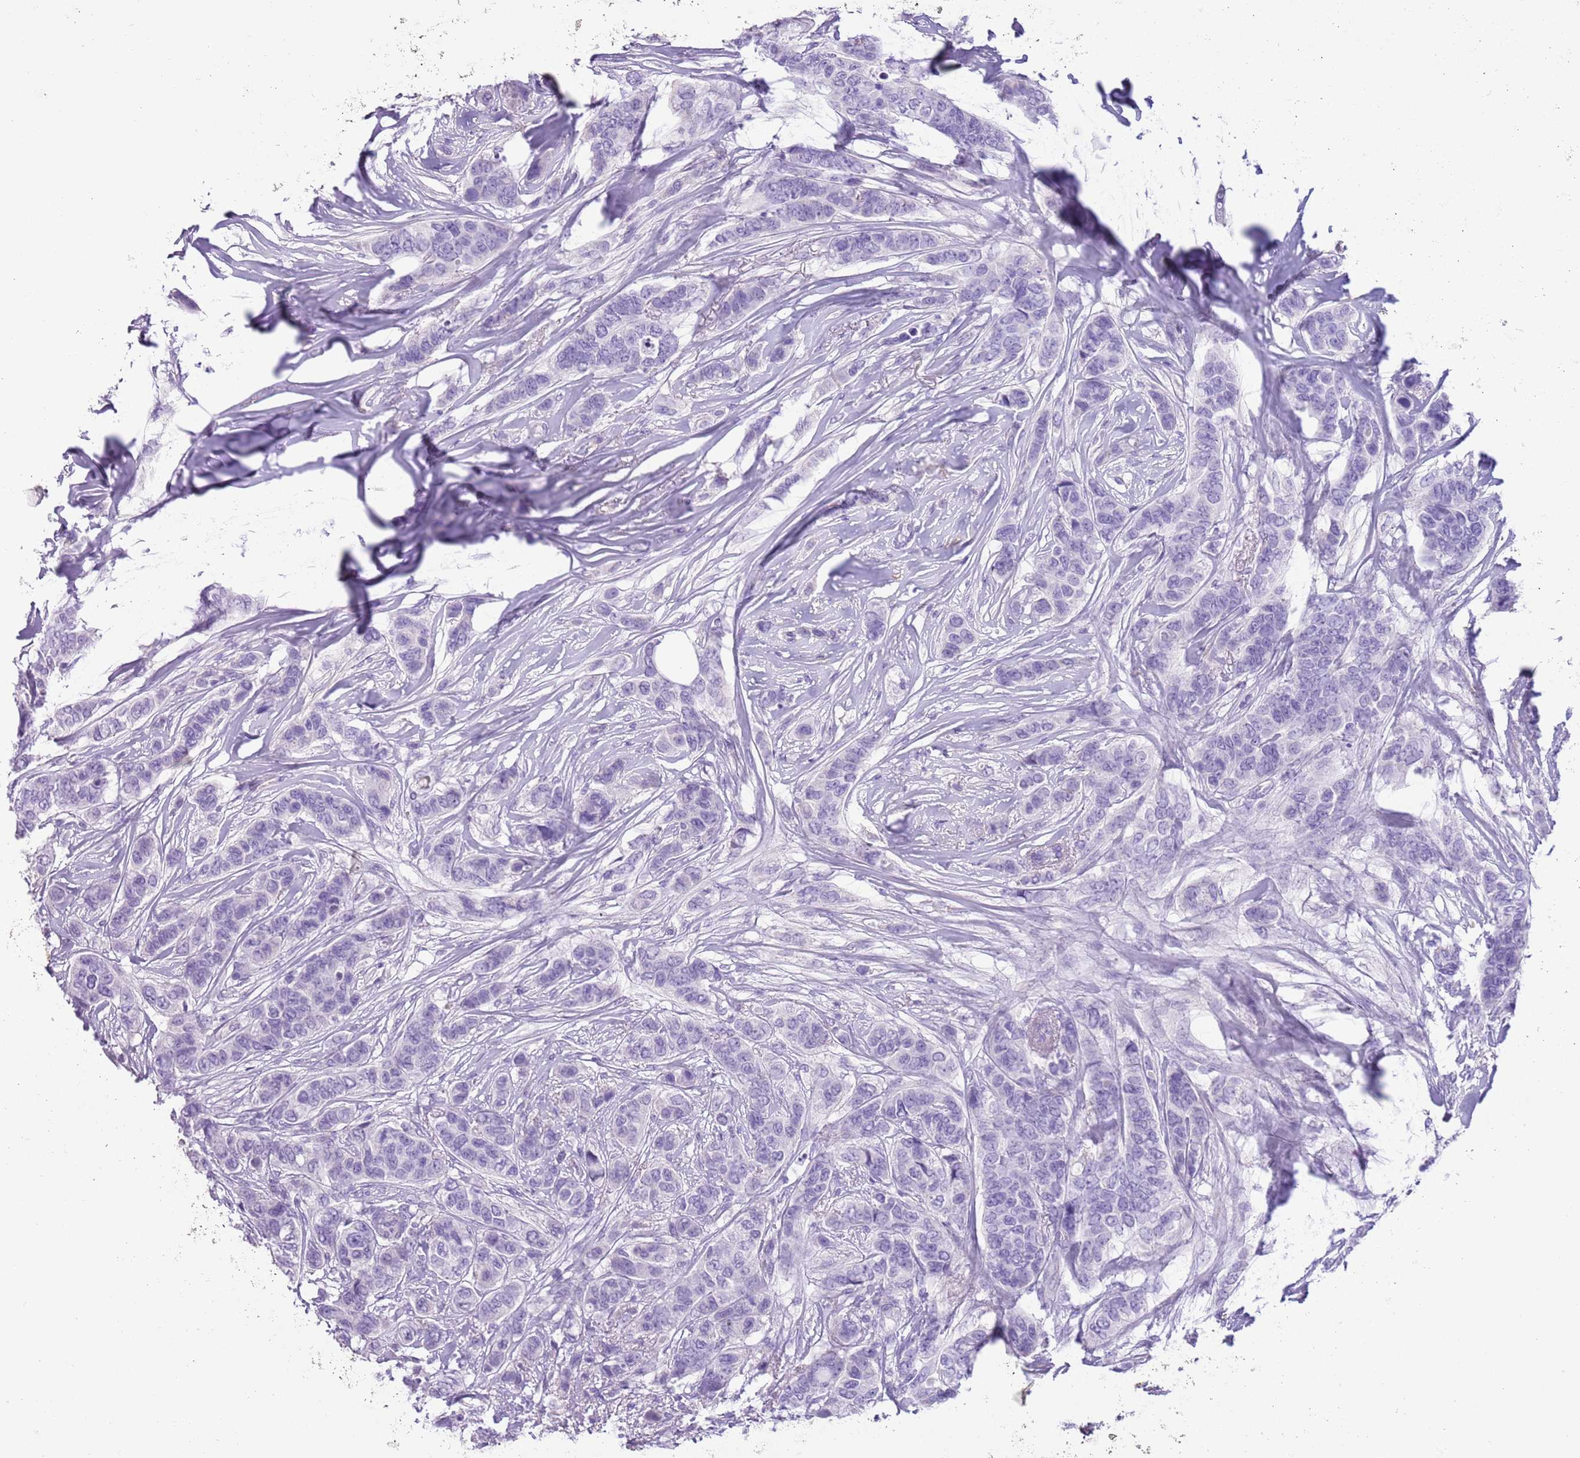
{"staining": {"intensity": "negative", "quantity": "none", "location": "none"}, "tissue": "breast cancer", "cell_type": "Tumor cells", "image_type": "cancer", "snomed": [{"axis": "morphology", "description": "Lobular carcinoma"}, {"axis": "topography", "description": "Breast"}], "caption": "This is an immunohistochemistry image of human breast cancer. There is no staining in tumor cells.", "gene": "SLC7A14", "patient": {"sex": "female", "age": 51}}